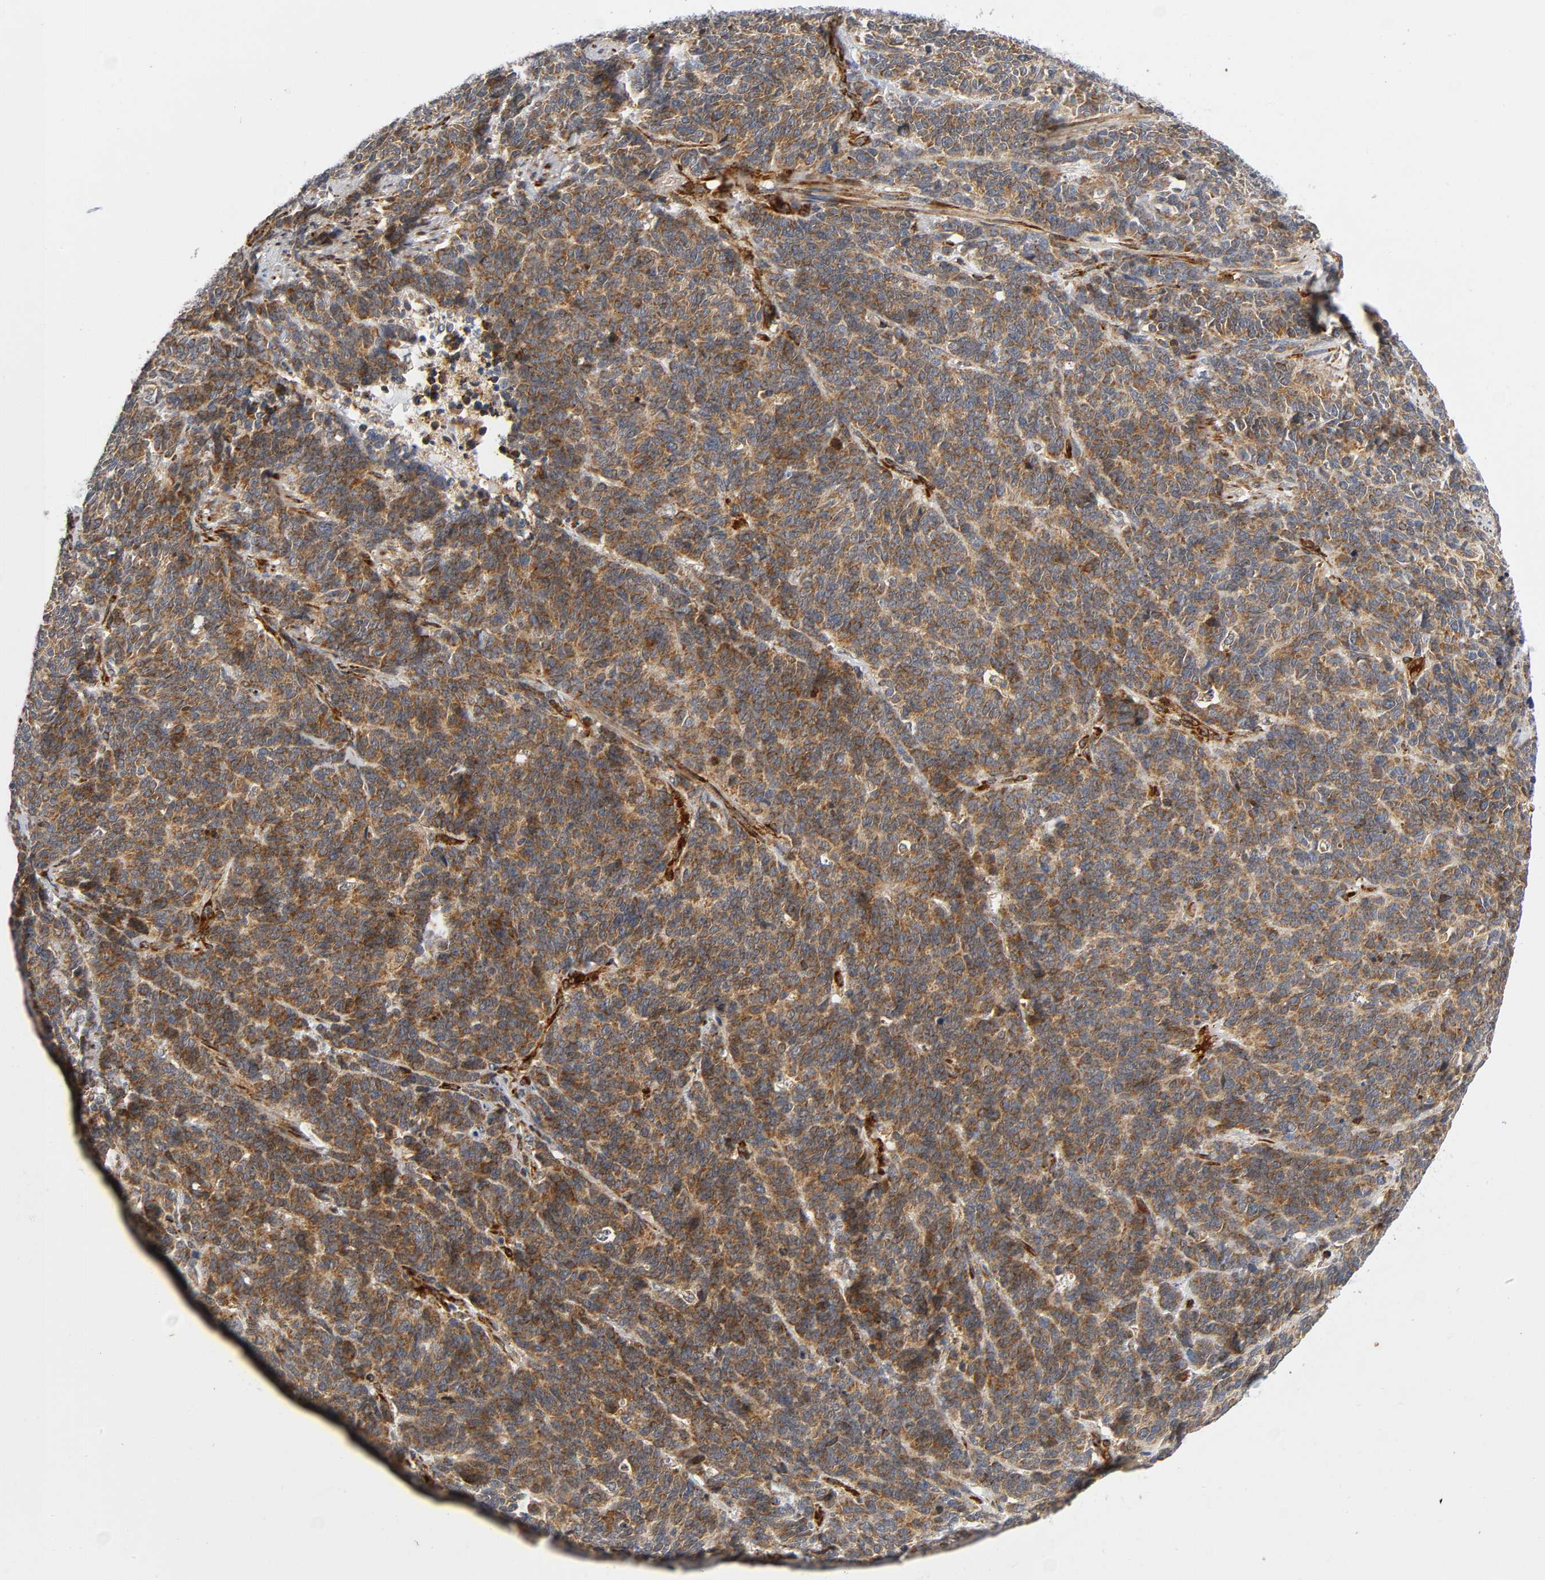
{"staining": {"intensity": "moderate", "quantity": ">75%", "location": "cytoplasmic/membranous"}, "tissue": "lung cancer", "cell_type": "Tumor cells", "image_type": "cancer", "snomed": [{"axis": "morphology", "description": "Neoplasm, malignant, NOS"}, {"axis": "topography", "description": "Lung"}], "caption": "Tumor cells exhibit medium levels of moderate cytoplasmic/membranous staining in about >75% of cells in human lung neoplasm (malignant).", "gene": "SOS2", "patient": {"sex": "female", "age": 58}}